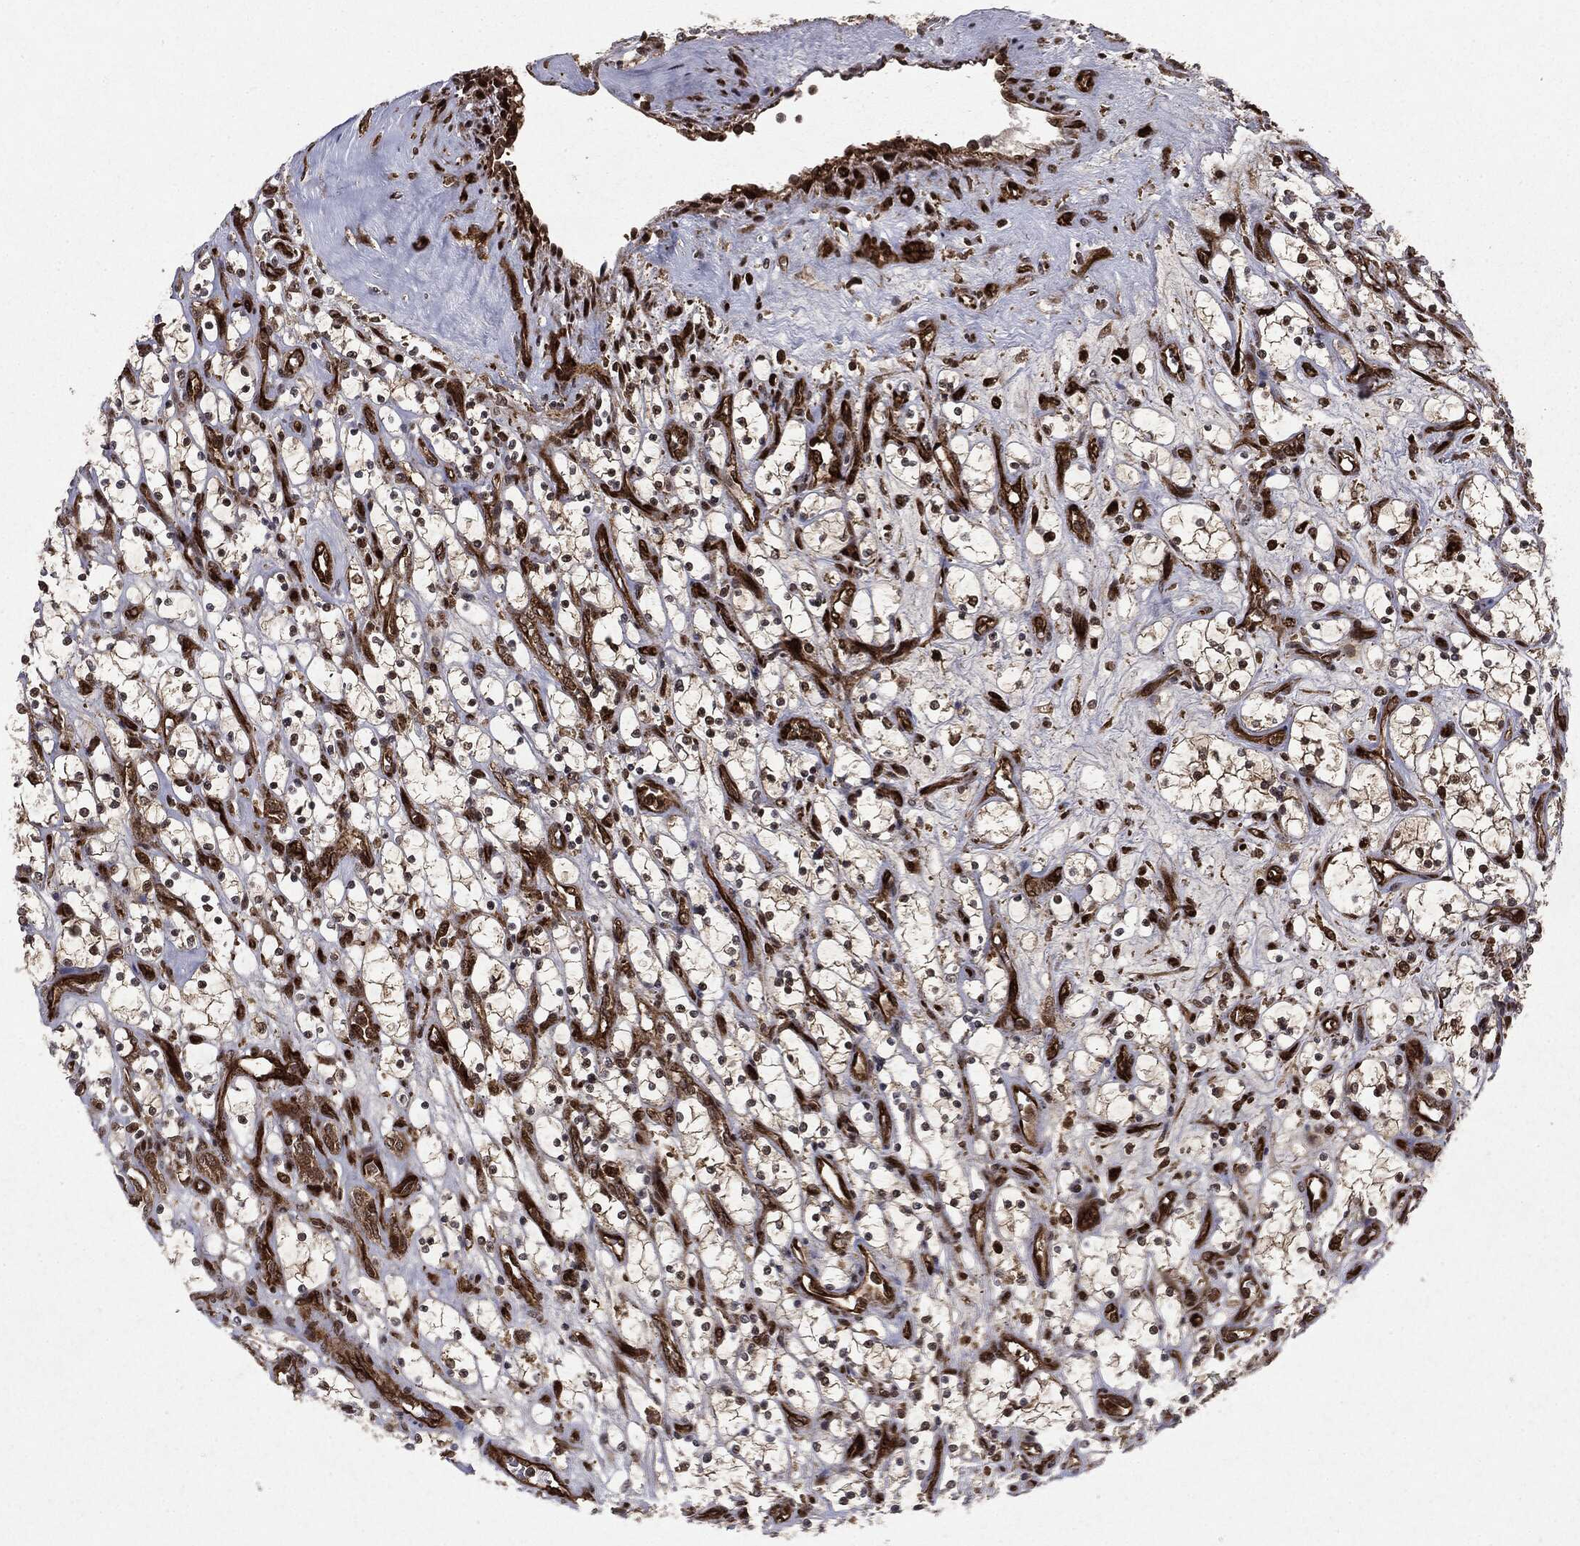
{"staining": {"intensity": "weak", "quantity": ">75%", "location": "cytoplasmic/membranous"}, "tissue": "renal cancer", "cell_type": "Tumor cells", "image_type": "cancer", "snomed": [{"axis": "morphology", "description": "Adenocarcinoma, NOS"}, {"axis": "topography", "description": "Kidney"}], "caption": "Brown immunohistochemical staining in human adenocarcinoma (renal) demonstrates weak cytoplasmic/membranous positivity in about >75% of tumor cells.", "gene": "OTUB1", "patient": {"sex": "female", "age": 69}}